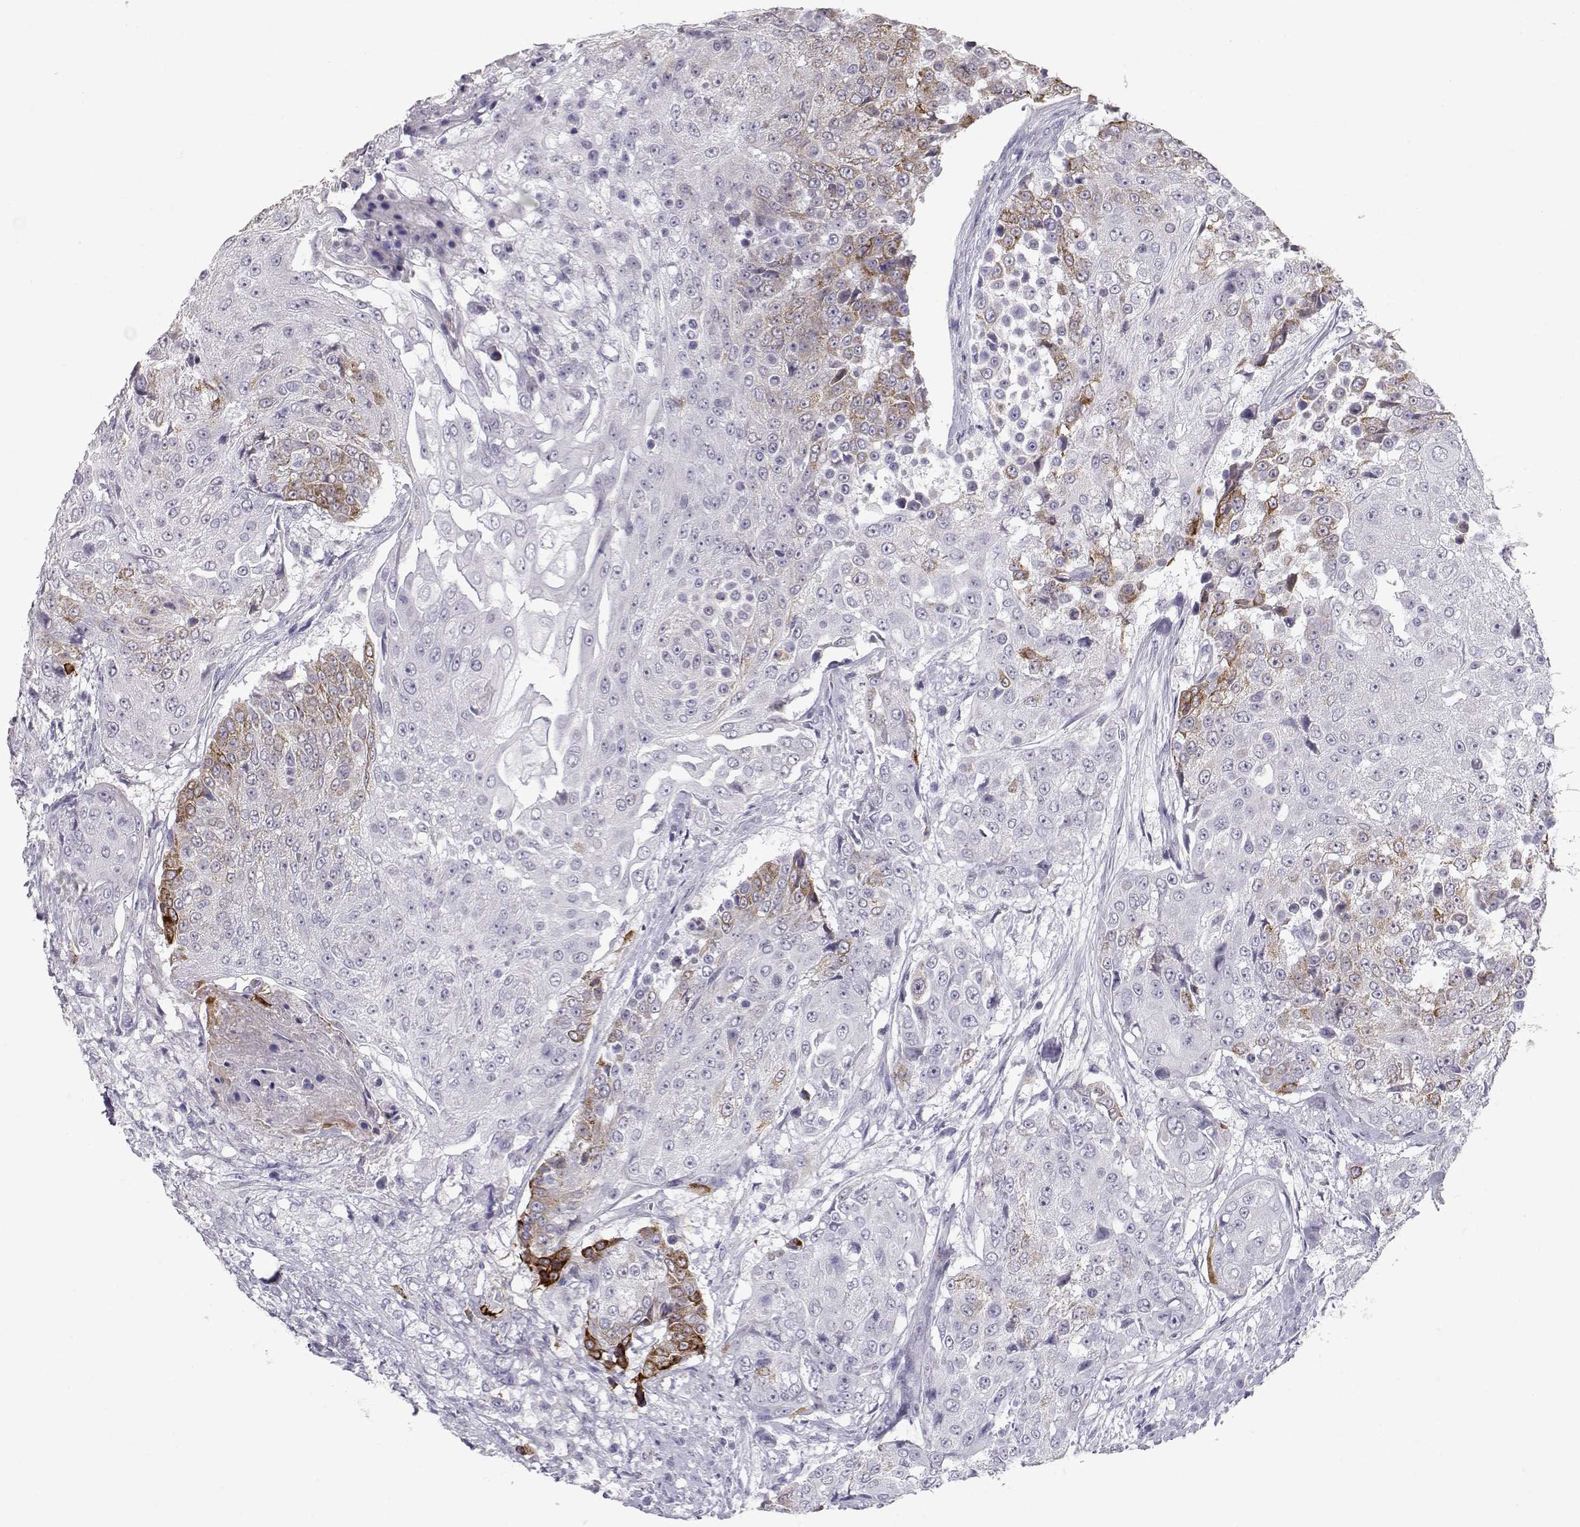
{"staining": {"intensity": "strong", "quantity": "<25%", "location": "cytoplasmic/membranous"}, "tissue": "urothelial cancer", "cell_type": "Tumor cells", "image_type": "cancer", "snomed": [{"axis": "morphology", "description": "Urothelial carcinoma, High grade"}, {"axis": "topography", "description": "Urinary bladder"}], "caption": "Immunohistochemistry (DAB (3,3'-diaminobenzidine)) staining of high-grade urothelial carcinoma demonstrates strong cytoplasmic/membranous protein positivity in about <25% of tumor cells.", "gene": "LAMB3", "patient": {"sex": "female", "age": 63}}